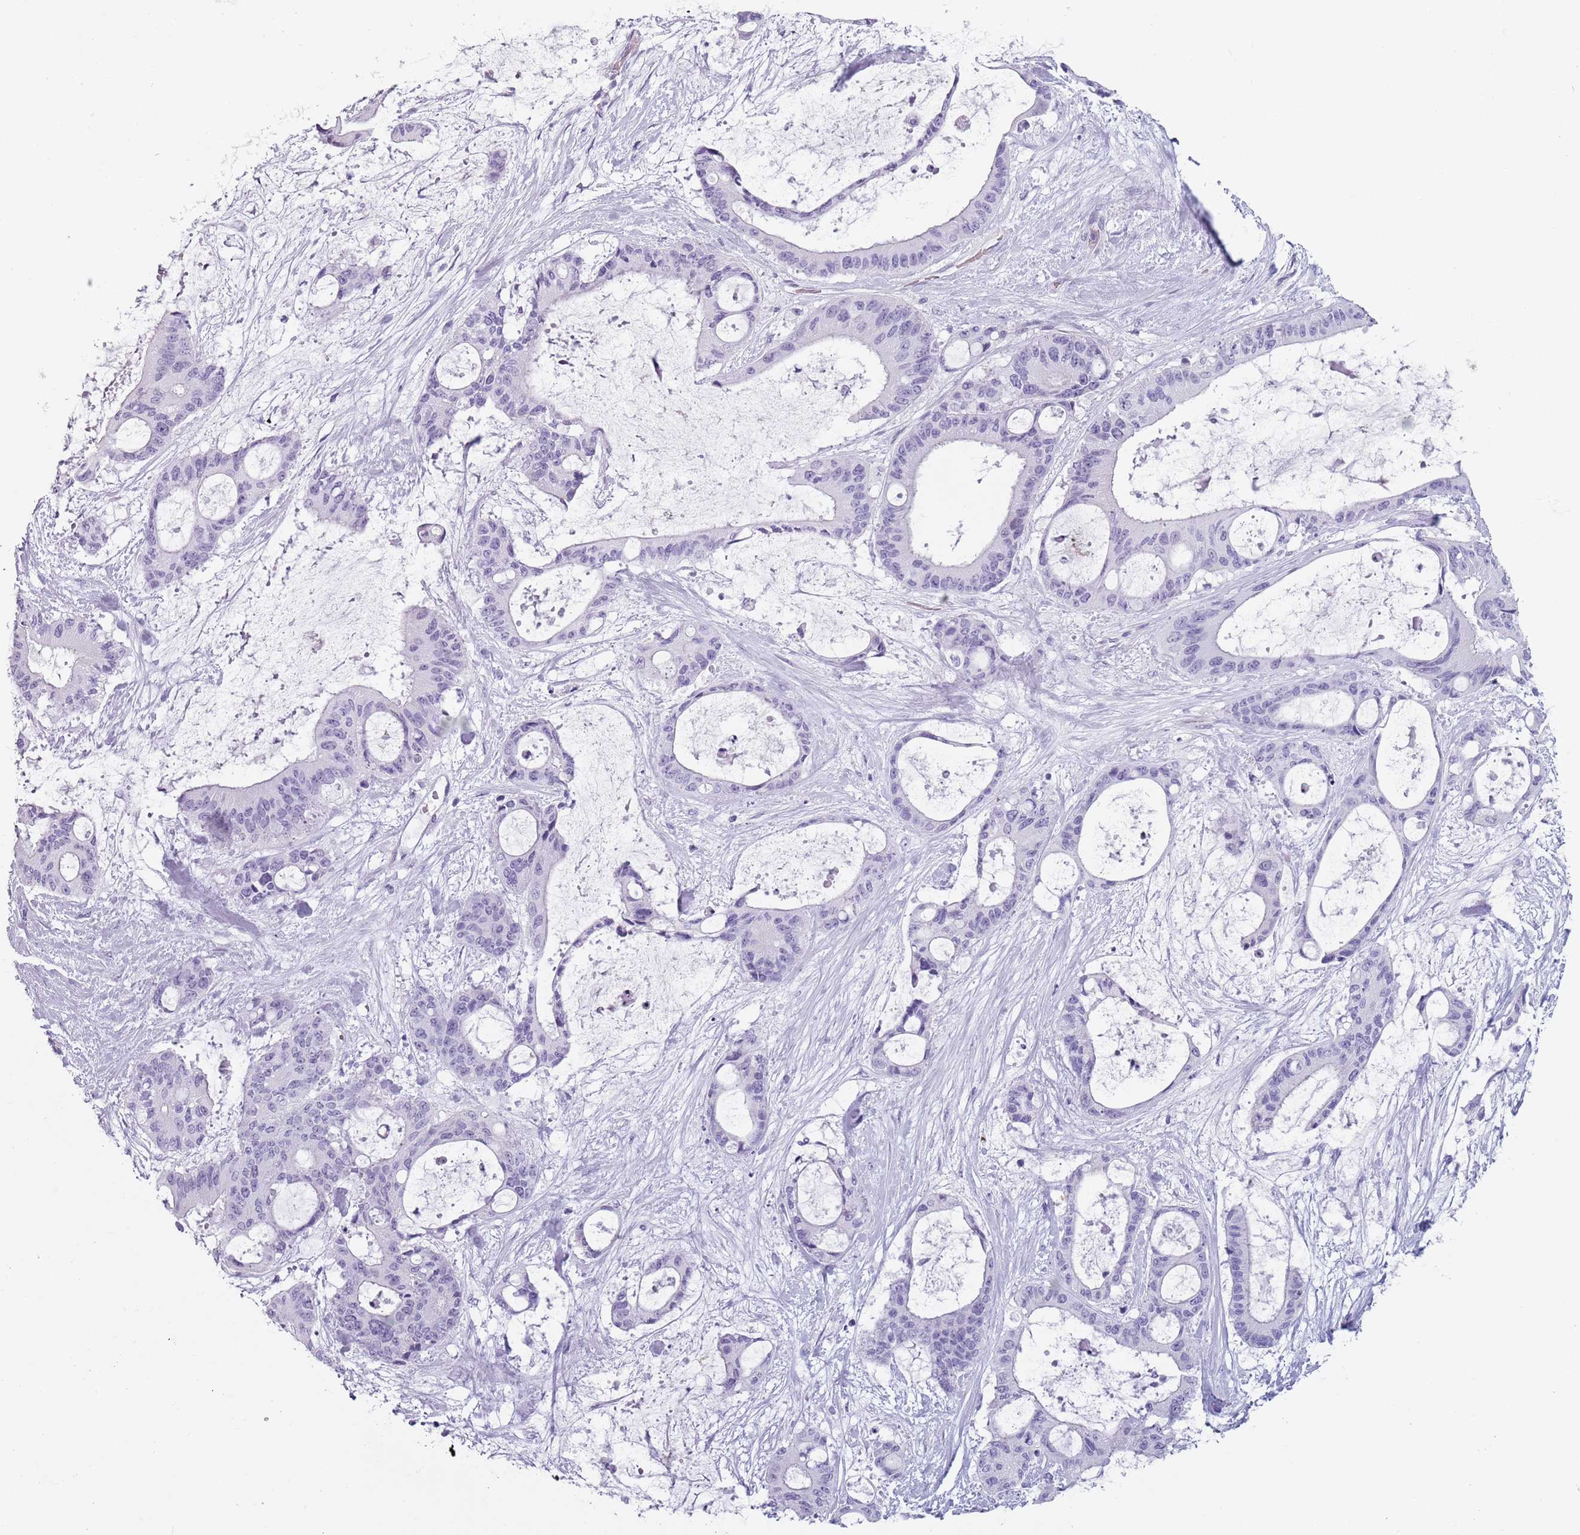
{"staining": {"intensity": "negative", "quantity": "none", "location": "none"}, "tissue": "liver cancer", "cell_type": "Tumor cells", "image_type": "cancer", "snomed": [{"axis": "morphology", "description": "Normal tissue, NOS"}, {"axis": "morphology", "description": "Cholangiocarcinoma"}, {"axis": "topography", "description": "Liver"}, {"axis": "topography", "description": "Peripheral nerve tissue"}], "caption": "Immunohistochemistry (IHC) of human liver cholangiocarcinoma displays no expression in tumor cells.", "gene": "SPESP1", "patient": {"sex": "female", "age": 73}}